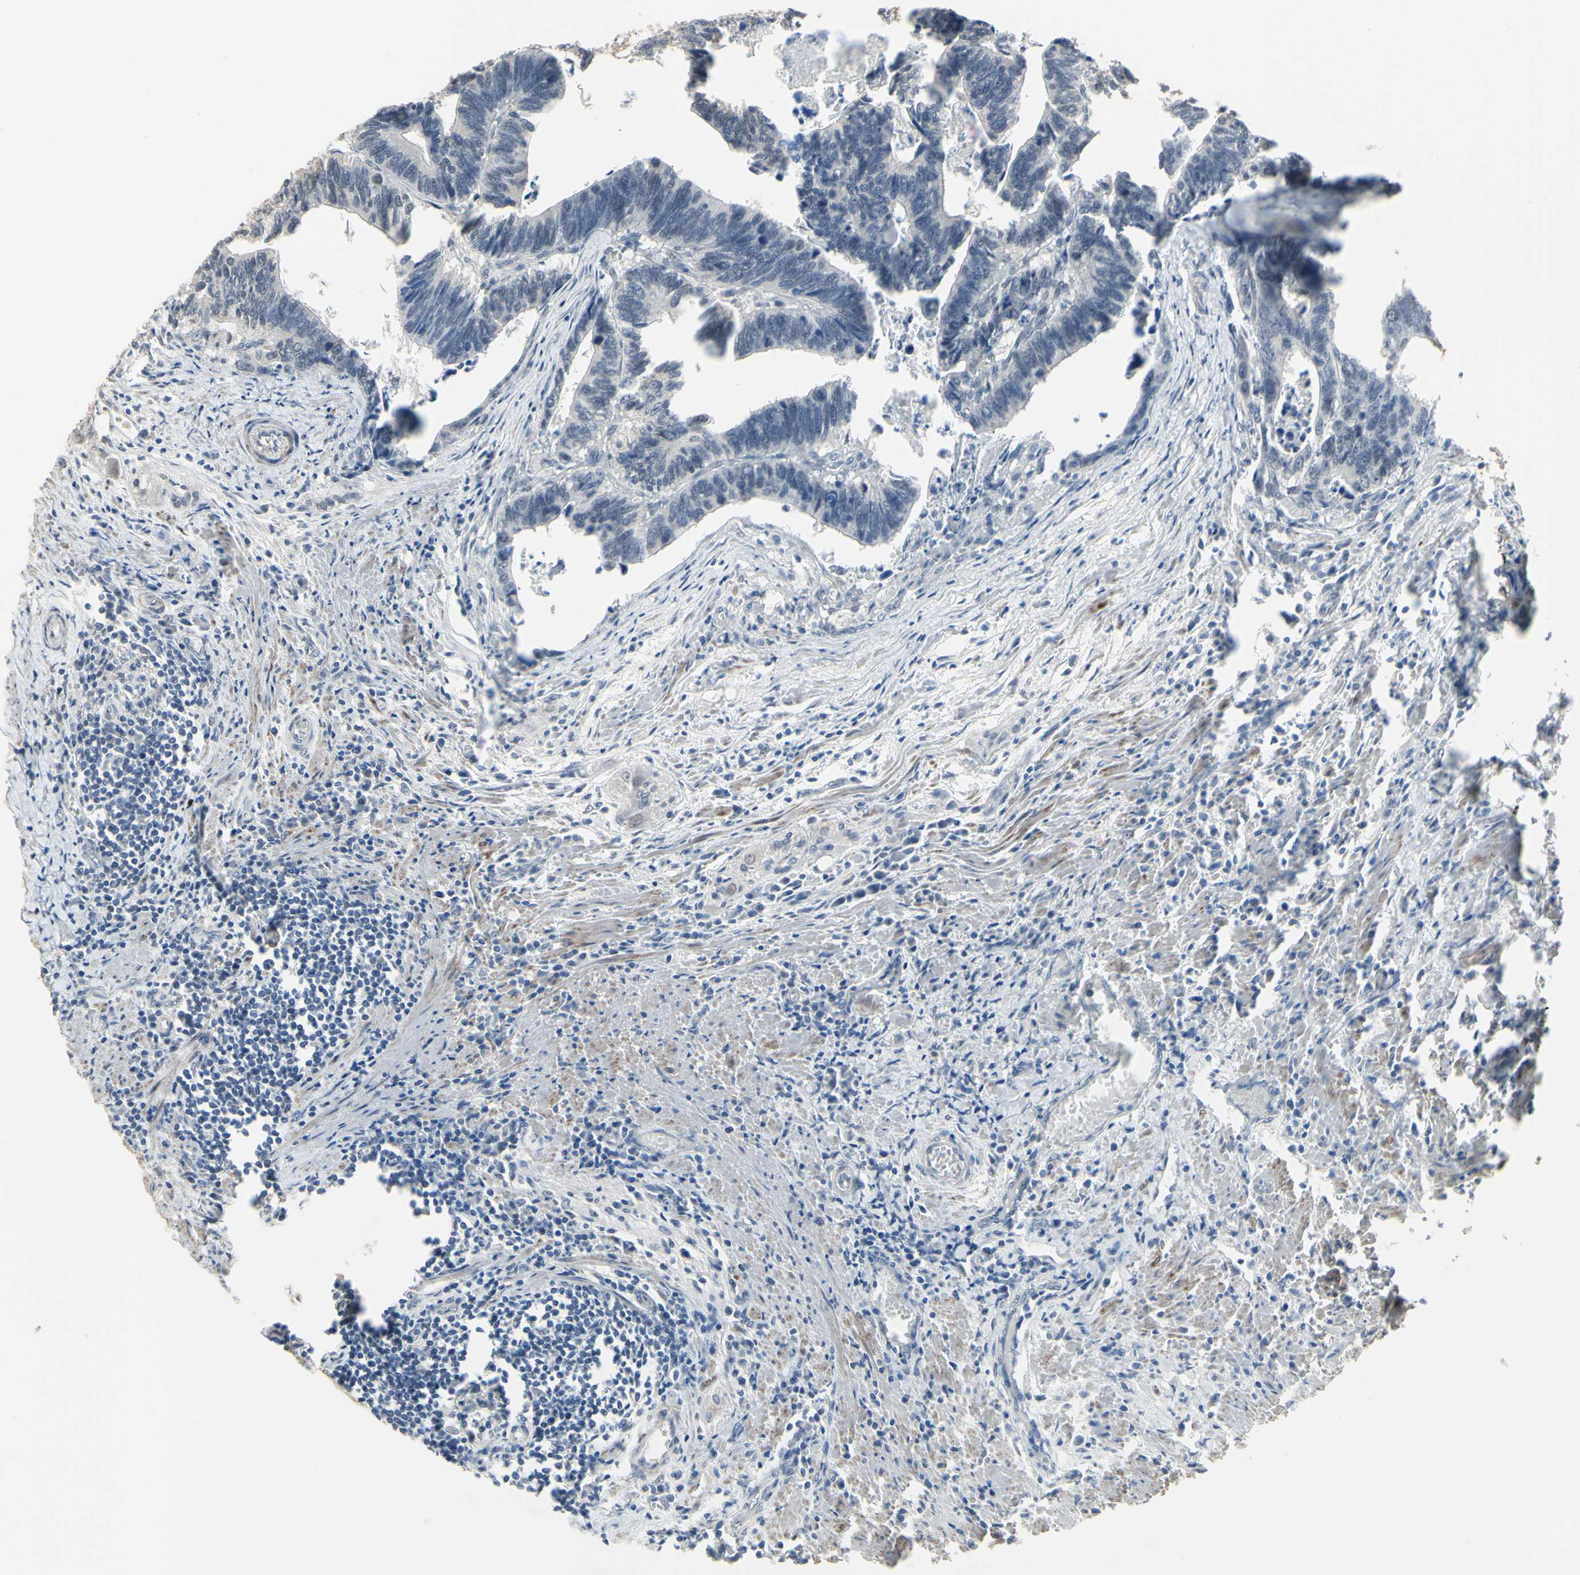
{"staining": {"intensity": "negative", "quantity": "none", "location": "none"}, "tissue": "colorectal cancer", "cell_type": "Tumor cells", "image_type": "cancer", "snomed": [{"axis": "morphology", "description": "Adenocarcinoma, NOS"}, {"axis": "topography", "description": "Colon"}], "caption": "Immunohistochemistry of colorectal adenocarcinoma demonstrates no staining in tumor cells.", "gene": "ZNF174", "patient": {"sex": "male", "age": 72}}